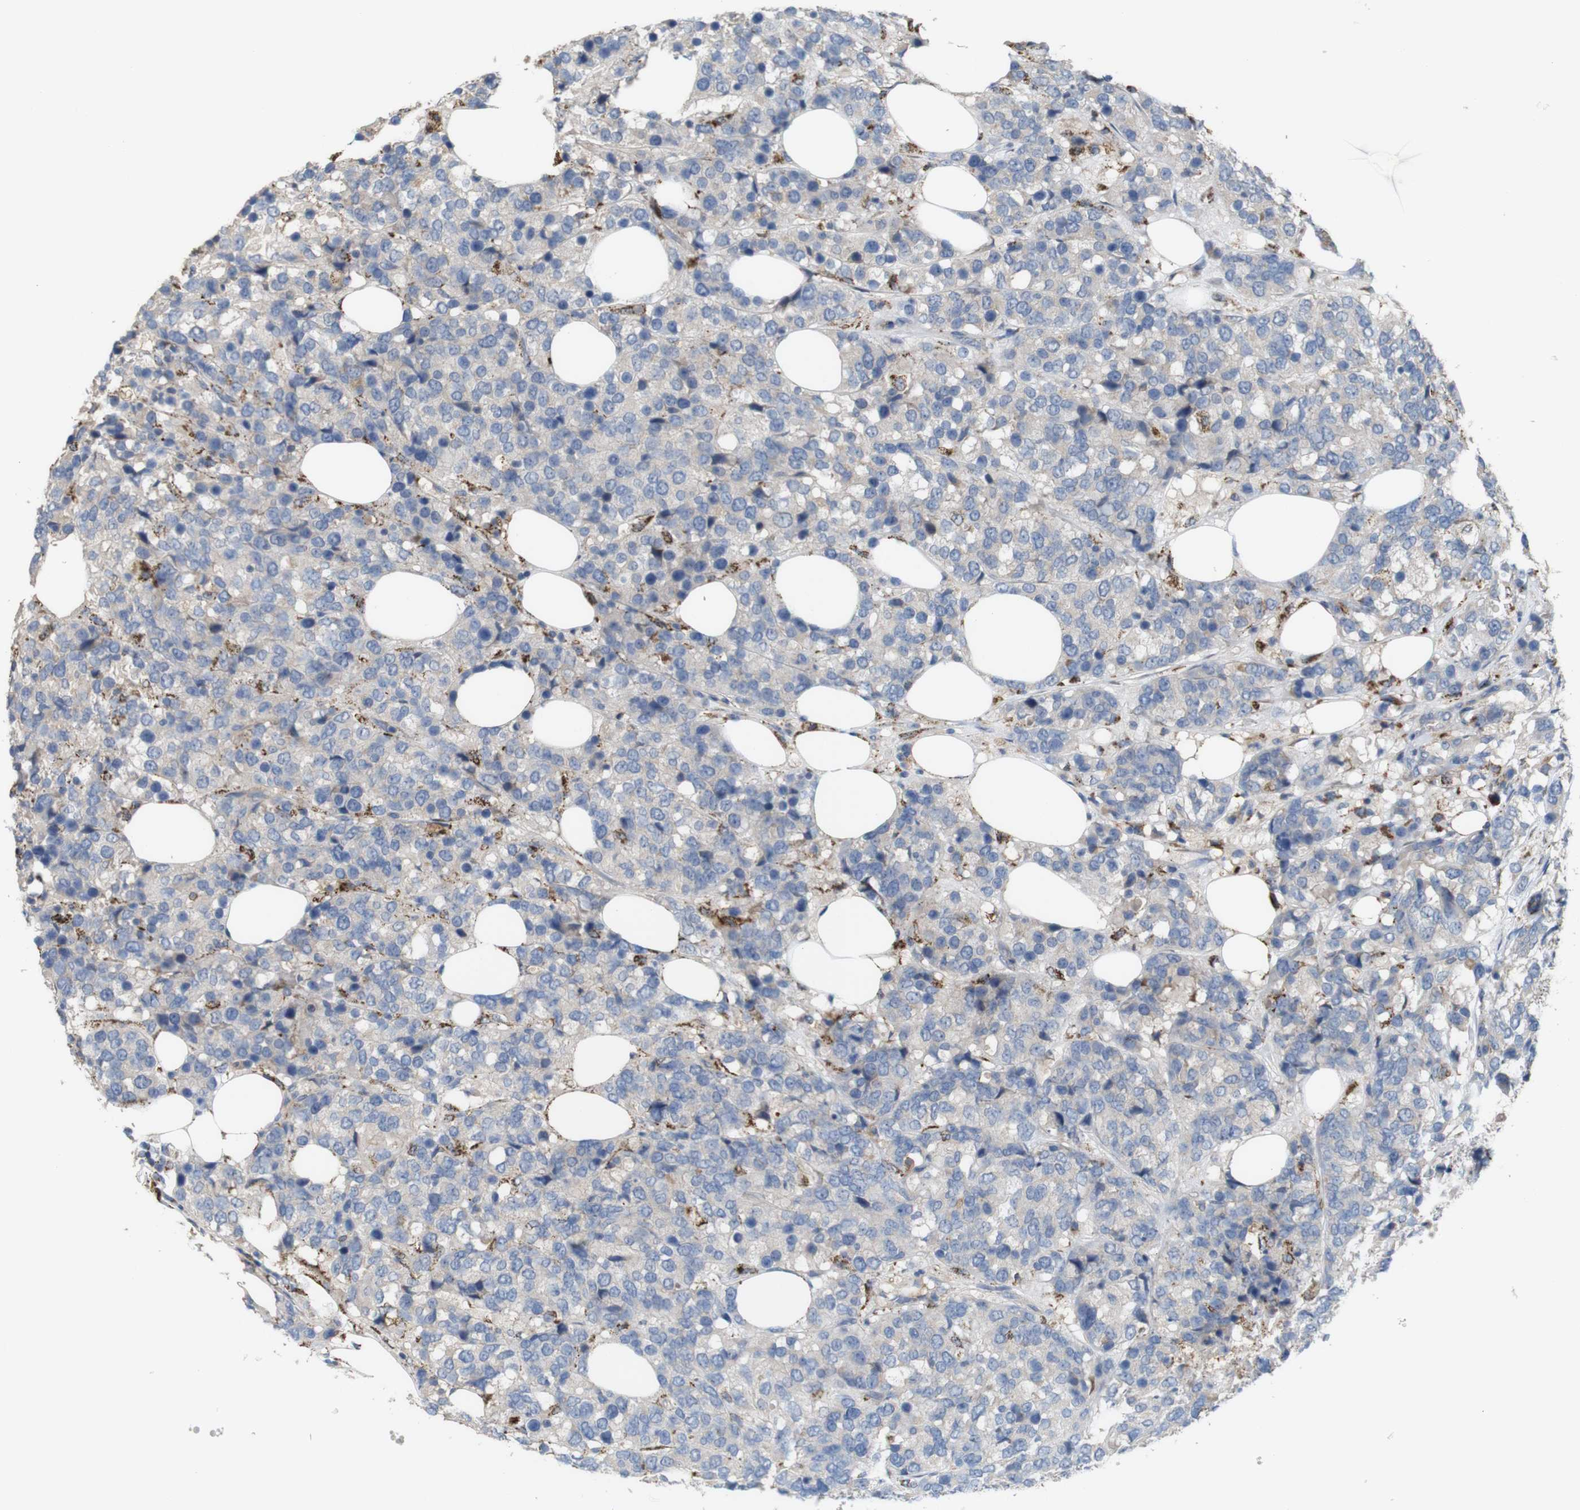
{"staining": {"intensity": "negative", "quantity": "none", "location": "none"}, "tissue": "breast cancer", "cell_type": "Tumor cells", "image_type": "cancer", "snomed": [{"axis": "morphology", "description": "Lobular carcinoma"}, {"axis": "topography", "description": "Breast"}], "caption": "There is no significant staining in tumor cells of lobular carcinoma (breast). (DAB (3,3'-diaminobenzidine) immunohistochemistry (IHC), high magnification).", "gene": "PTPRR", "patient": {"sex": "female", "age": 59}}